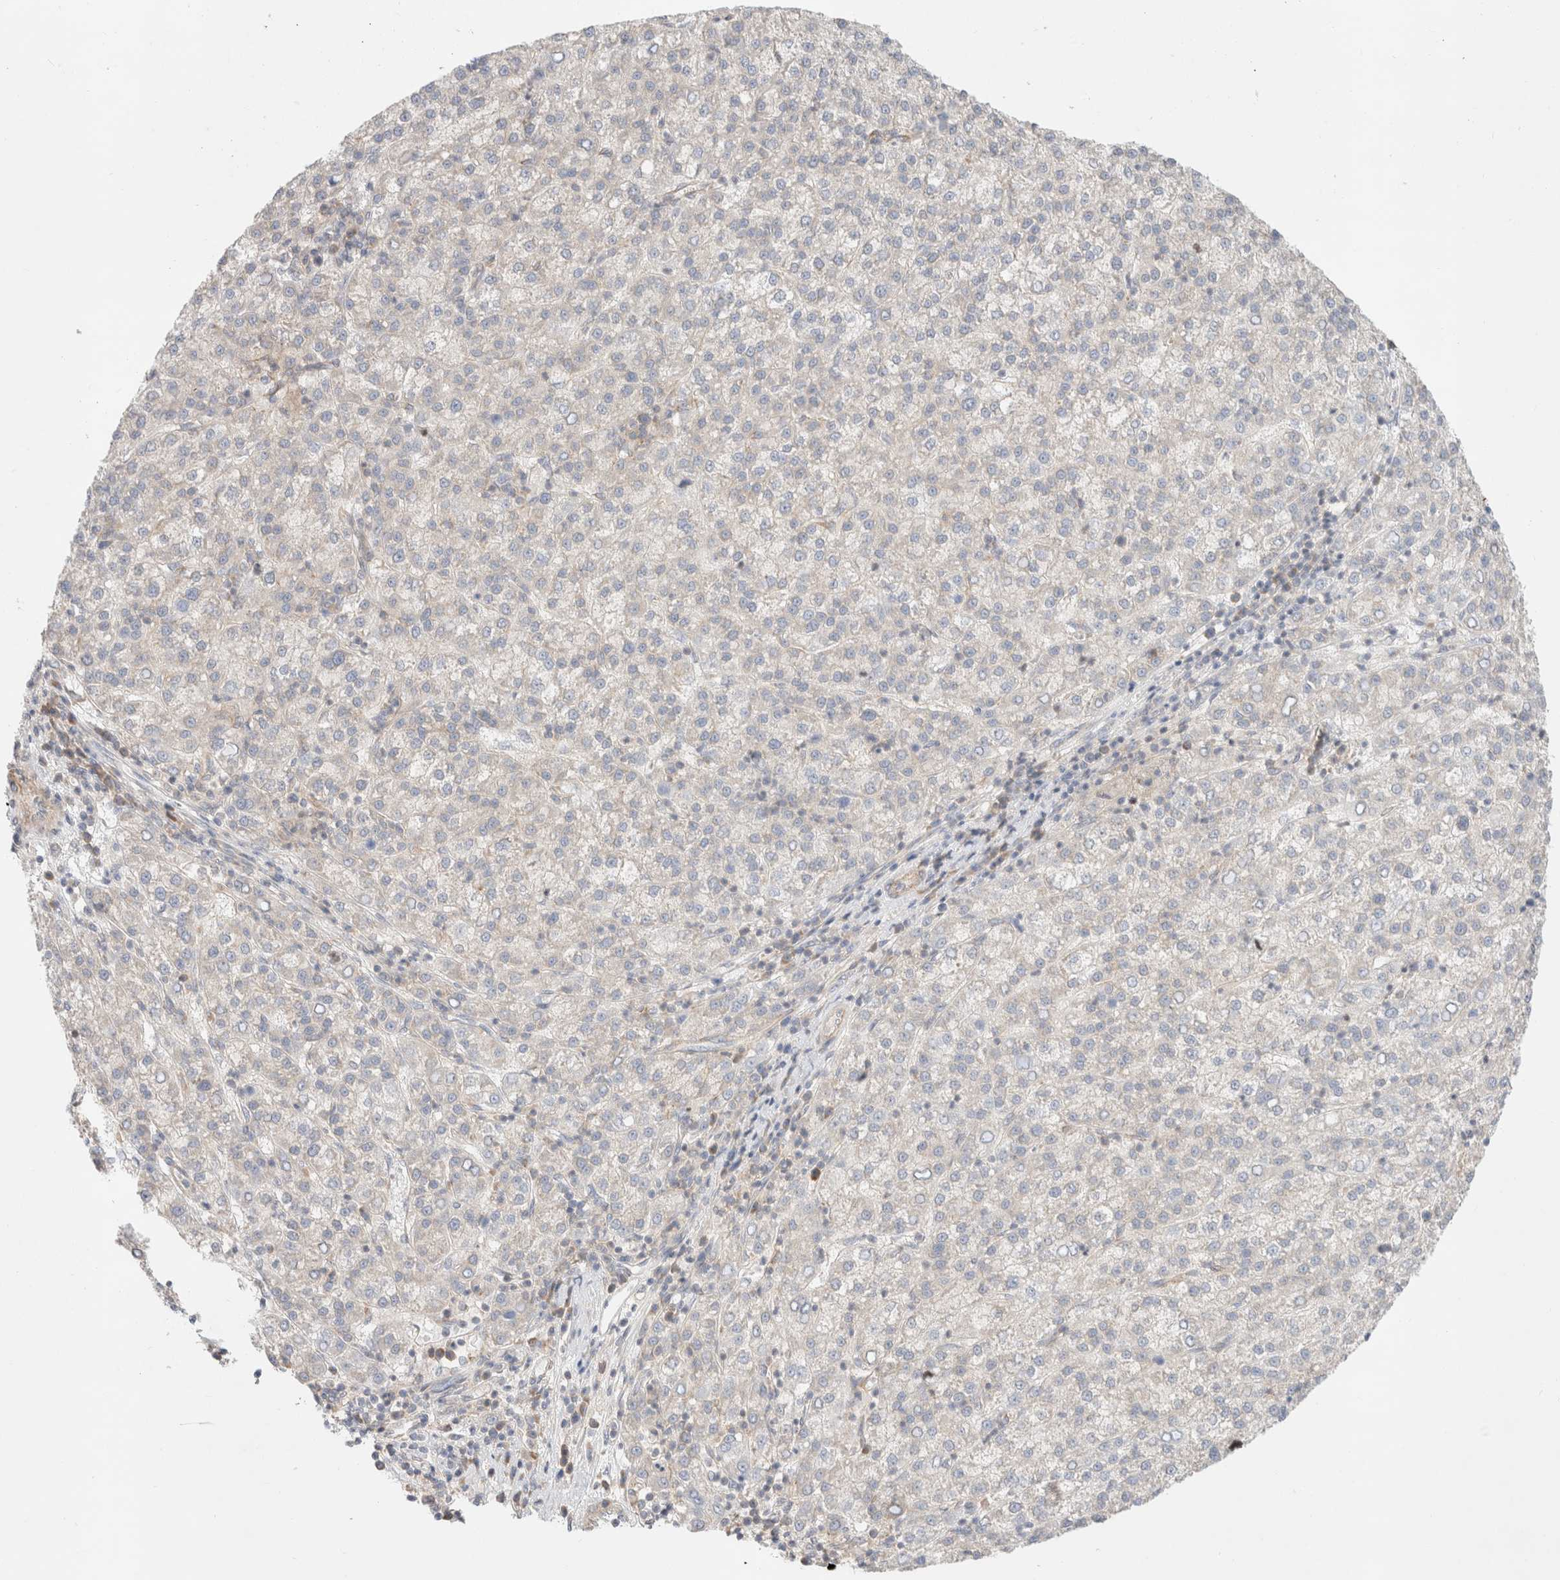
{"staining": {"intensity": "negative", "quantity": "none", "location": "none"}, "tissue": "liver cancer", "cell_type": "Tumor cells", "image_type": "cancer", "snomed": [{"axis": "morphology", "description": "Carcinoma, Hepatocellular, NOS"}, {"axis": "topography", "description": "Liver"}], "caption": "Immunohistochemistry histopathology image of human liver cancer (hepatocellular carcinoma) stained for a protein (brown), which shows no expression in tumor cells.", "gene": "MARK3", "patient": {"sex": "female", "age": 58}}